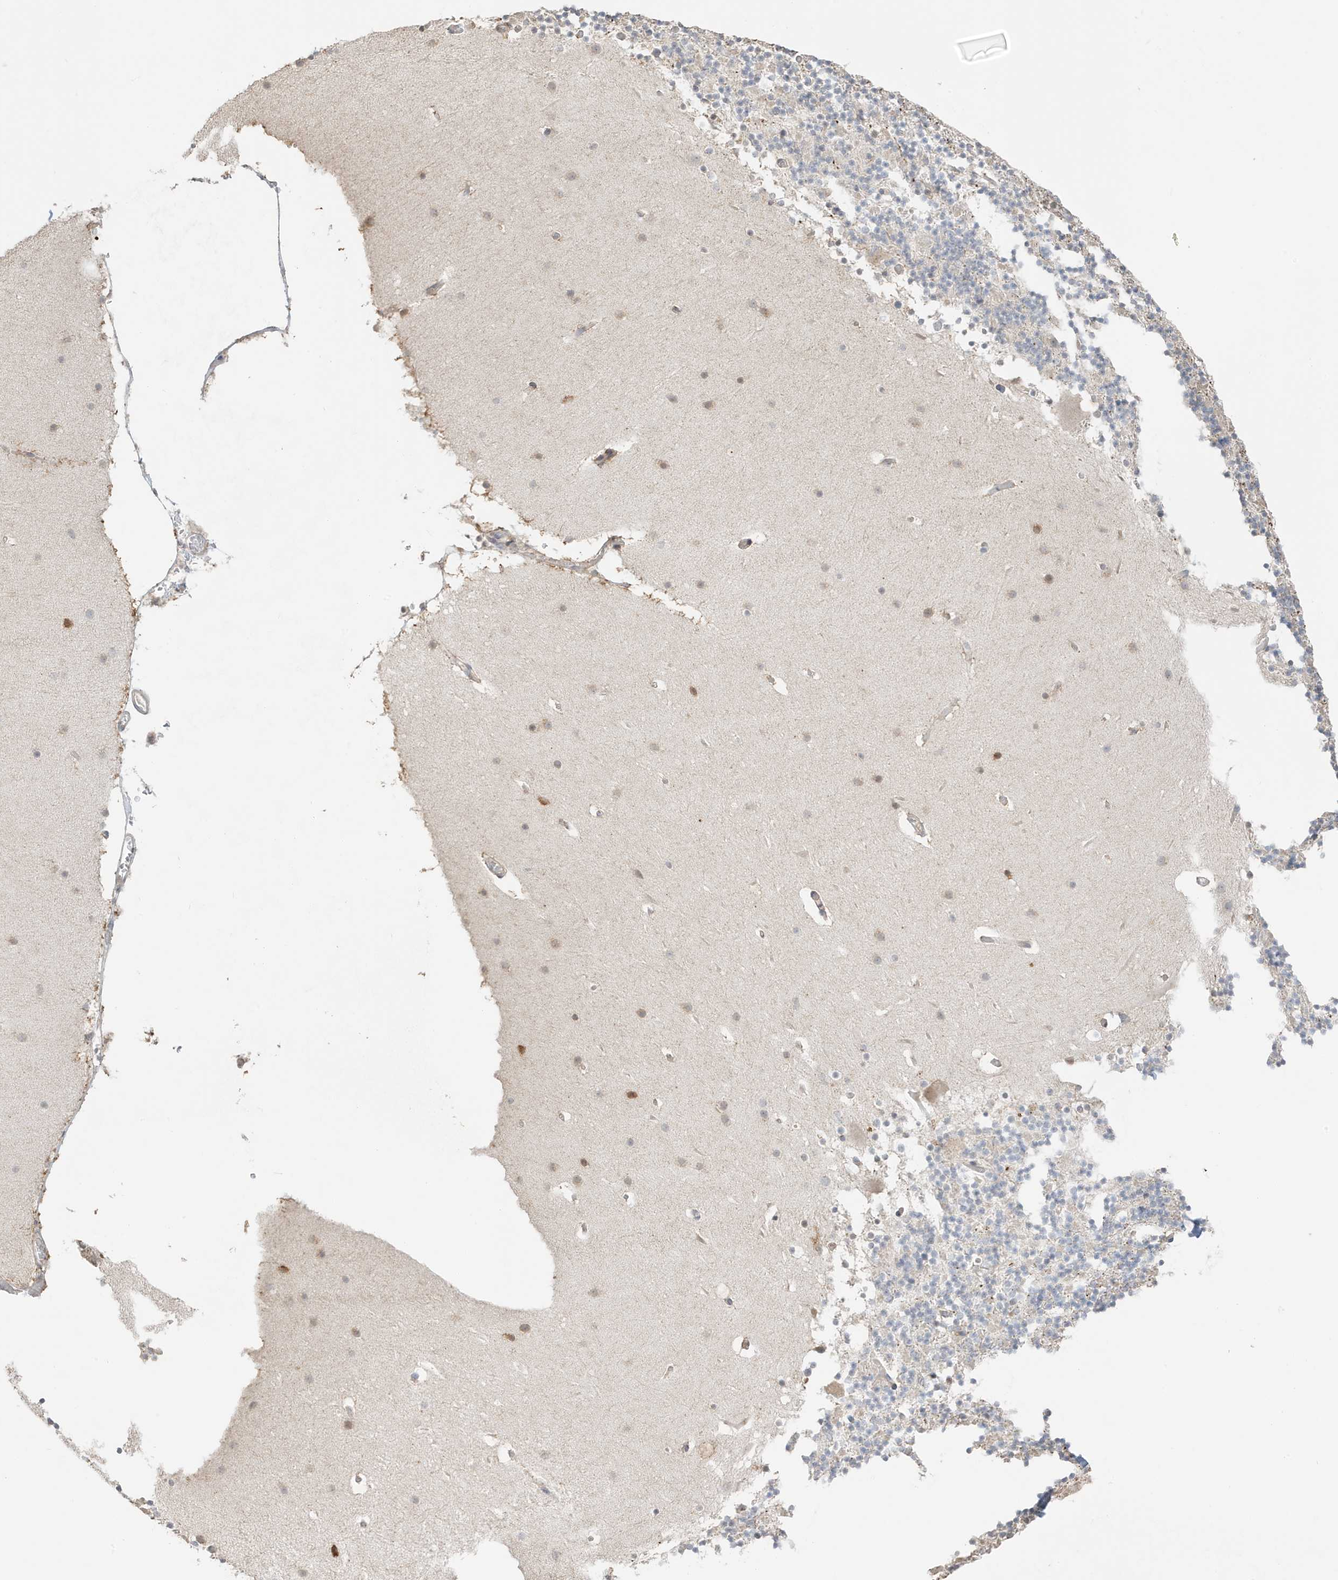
{"staining": {"intensity": "negative", "quantity": "none", "location": "none"}, "tissue": "cerebellum", "cell_type": "Cells in granular layer", "image_type": "normal", "snomed": [{"axis": "morphology", "description": "Normal tissue, NOS"}, {"axis": "topography", "description": "Cerebellum"}], "caption": "IHC photomicrograph of benign cerebellum stained for a protein (brown), which demonstrates no positivity in cells in granular layer.", "gene": "ZBTB41", "patient": {"sex": "male", "age": 57}}